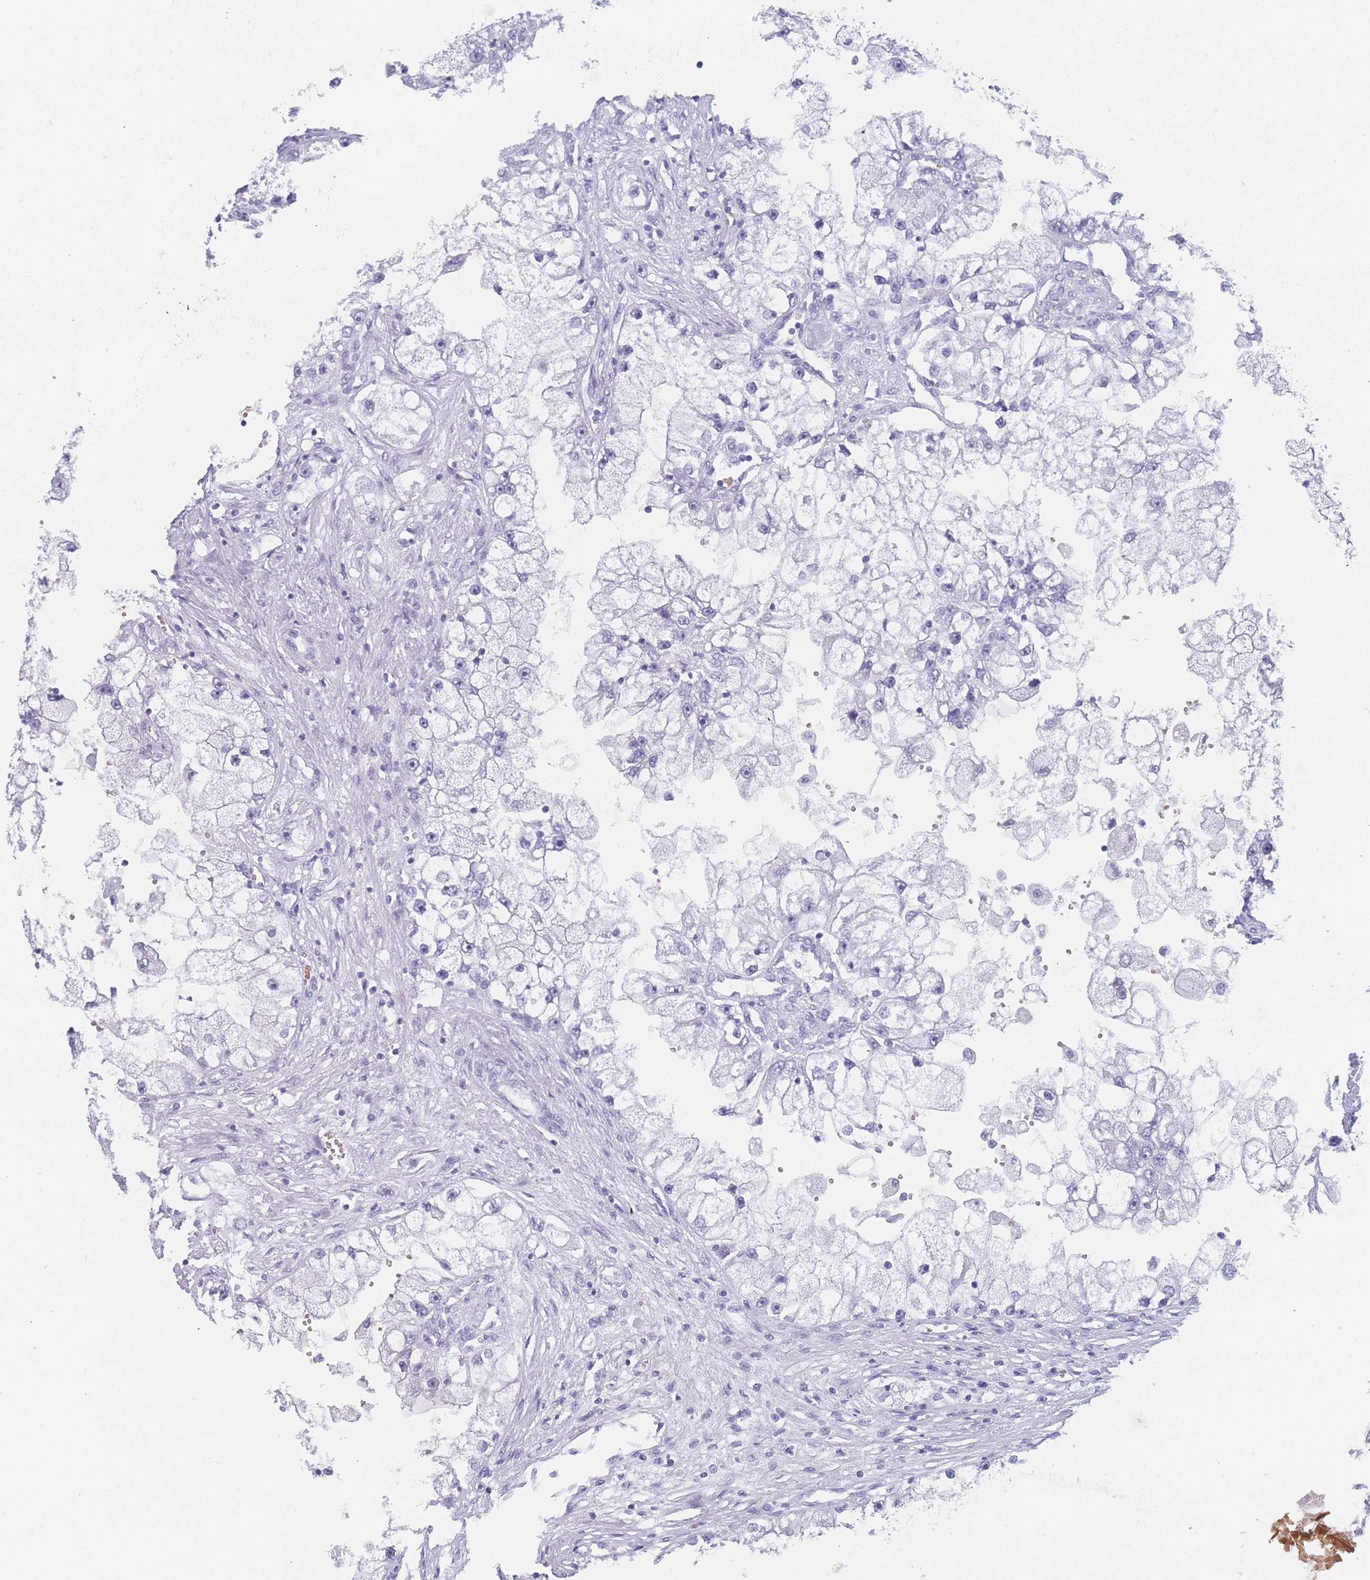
{"staining": {"intensity": "negative", "quantity": "none", "location": "none"}, "tissue": "renal cancer", "cell_type": "Tumor cells", "image_type": "cancer", "snomed": [{"axis": "morphology", "description": "Adenocarcinoma, NOS"}, {"axis": "topography", "description": "Kidney"}], "caption": "There is no significant staining in tumor cells of adenocarcinoma (renal).", "gene": "OR5D16", "patient": {"sex": "male", "age": 63}}